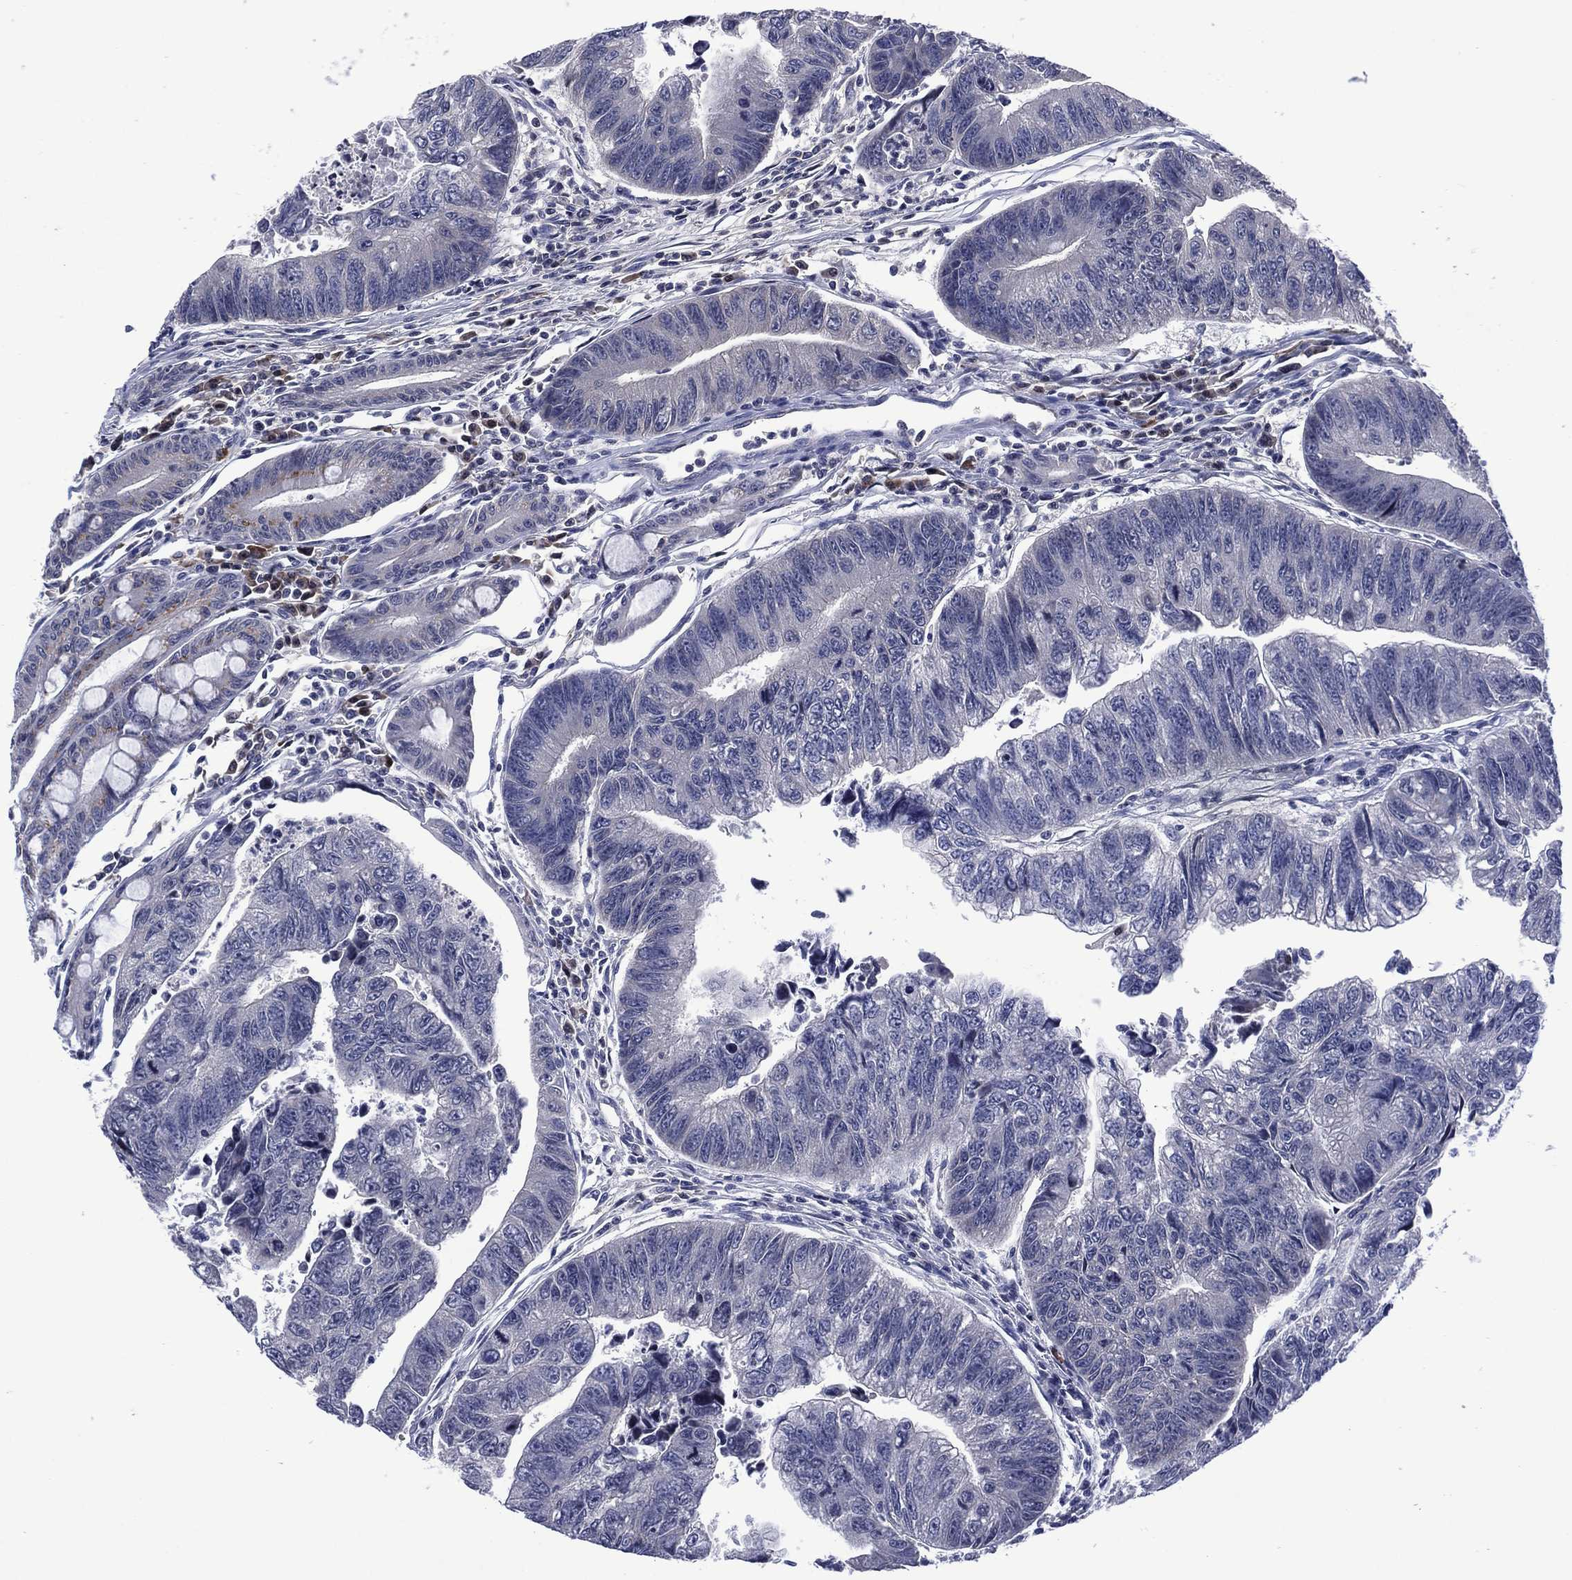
{"staining": {"intensity": "negative", "quantity": "none", "location": "none"}, "tissue": "colorectal cancer", "cell_type": "Tumor cells", "image_type": "cancer", "snomed": [{"axis": "morphology", "description": "Adenocarcinoma, NOS"}, {"axis": "topography", "description": "Colon"}], "caption": "There is no significant staining in tumor cells of colorectal cancer (adenocarcinoma).", "gene": "USP26", "patient": {"sex": "female", "age": 65}}